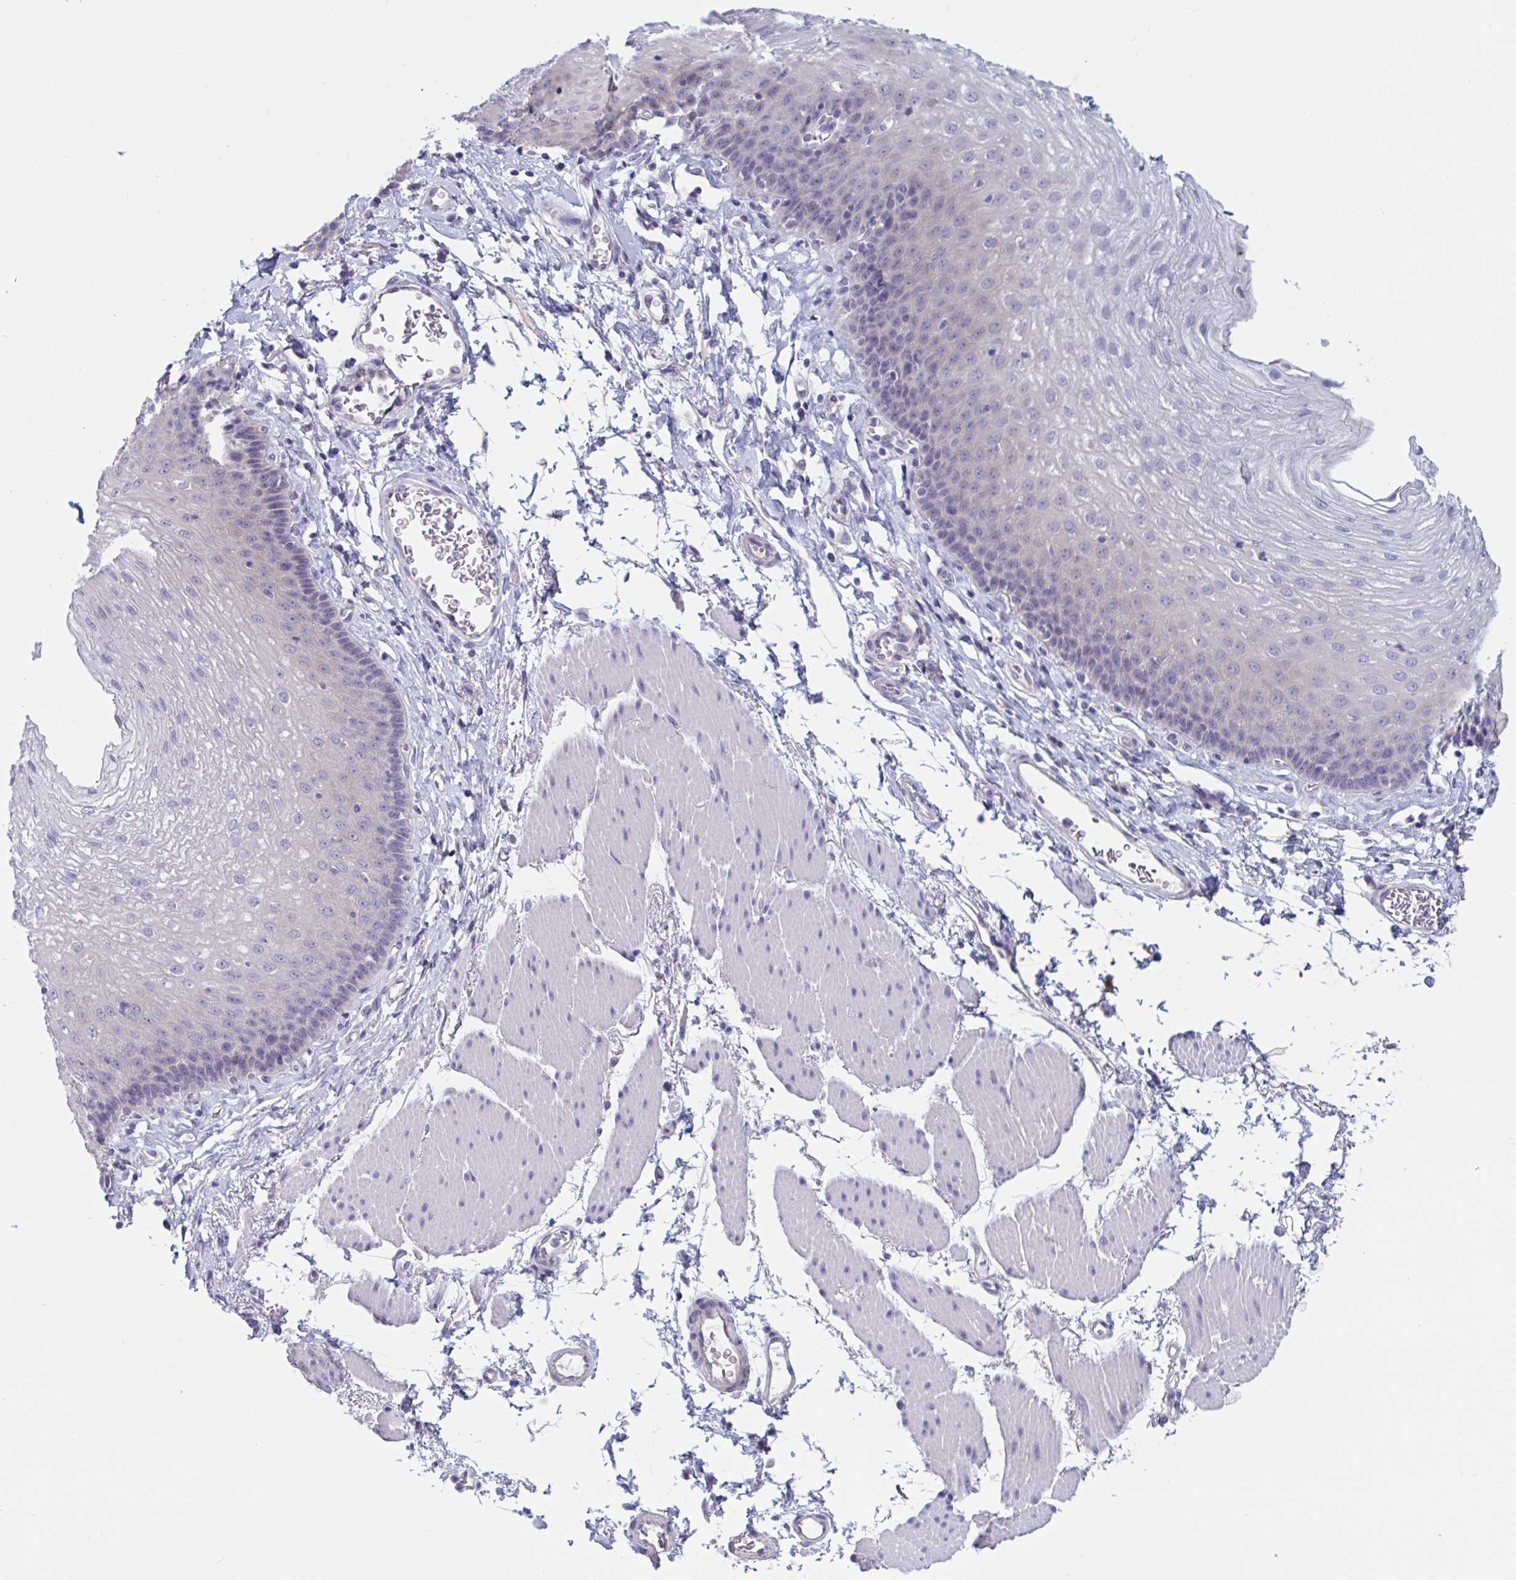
{"staining": {"intensity": "negative", "quantity": "none", "location": "none"}, "tissue": "esophagus", "cell_type": "Squamous epithelial cells", "image_type": "normal", "snomed": [{"axis": "morphology", "description": "Normal tissue, NOS"}, {"axis": "topography", "description": "Esophagus"}], "caption": "Immunohistochemistry photomicrograph of unremarkable esophagus stained for a protein (brown), which reveals no expression in squamous epithelial cells.", "gene": "UNKL", "patient": {"sex": "female", "age": 81}}